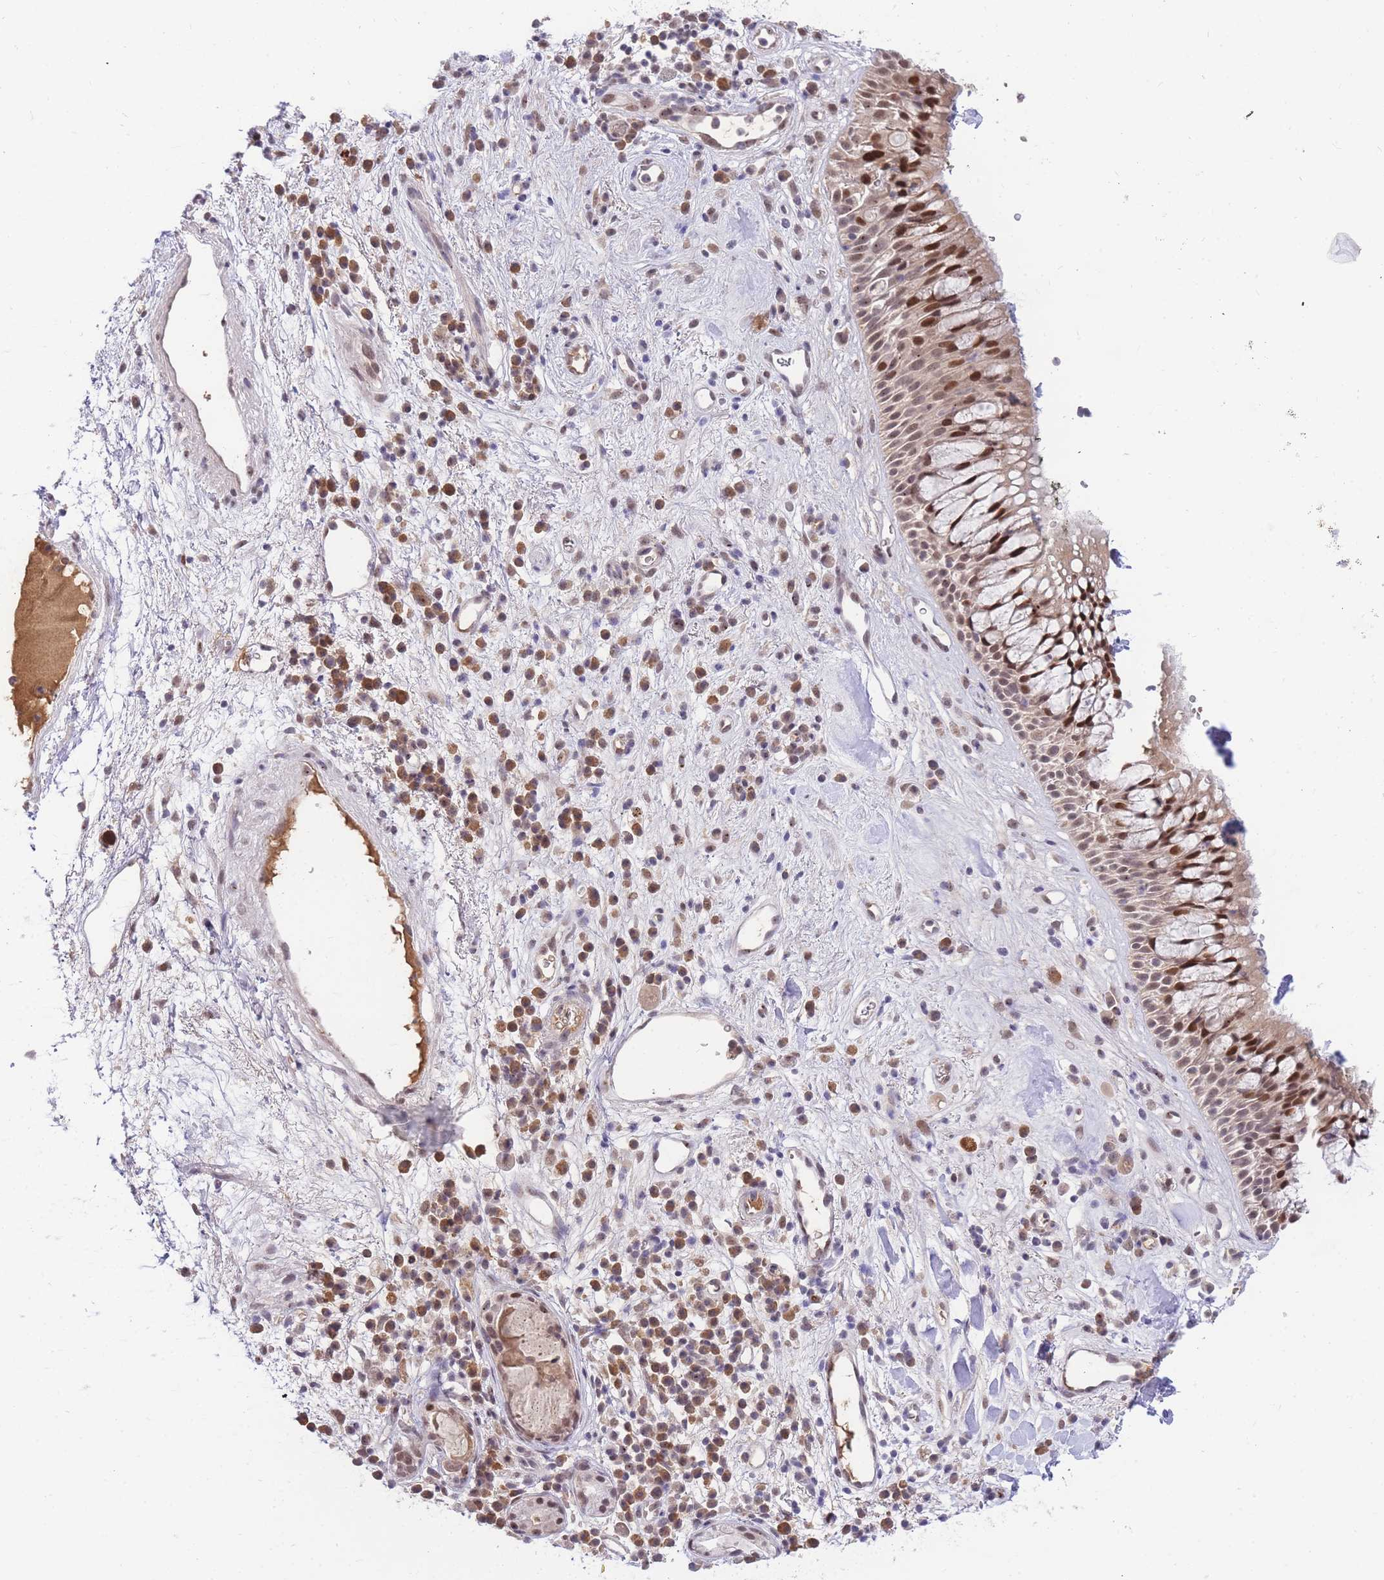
{"staining": {"intensity": "moderate", "quantity": "25%-75%", "location": "nuclear"}, "tissue": "nasopharynx", "cell_type": "Respiratory epithelial cells", "image_type": "normal", "snomed": [{"axis": "morphology", "description": "Normal tissue, NOS"}, {"axis": "morphology", "description": "Squamous cell carcinoma, NOS"}, {"axis": "topography", "description": "Nasopharynx"}, {"axis": "topography", "description": "Head-Neck"}], "caption": "Normal nasopharynx displays moderate nuclear positivity in approximately 25%-75% of respiratory epithelial cells, visualized by immunohistochemistry.", "gene": "PUS10", "patient": {"sex": "male", "age": 85}}